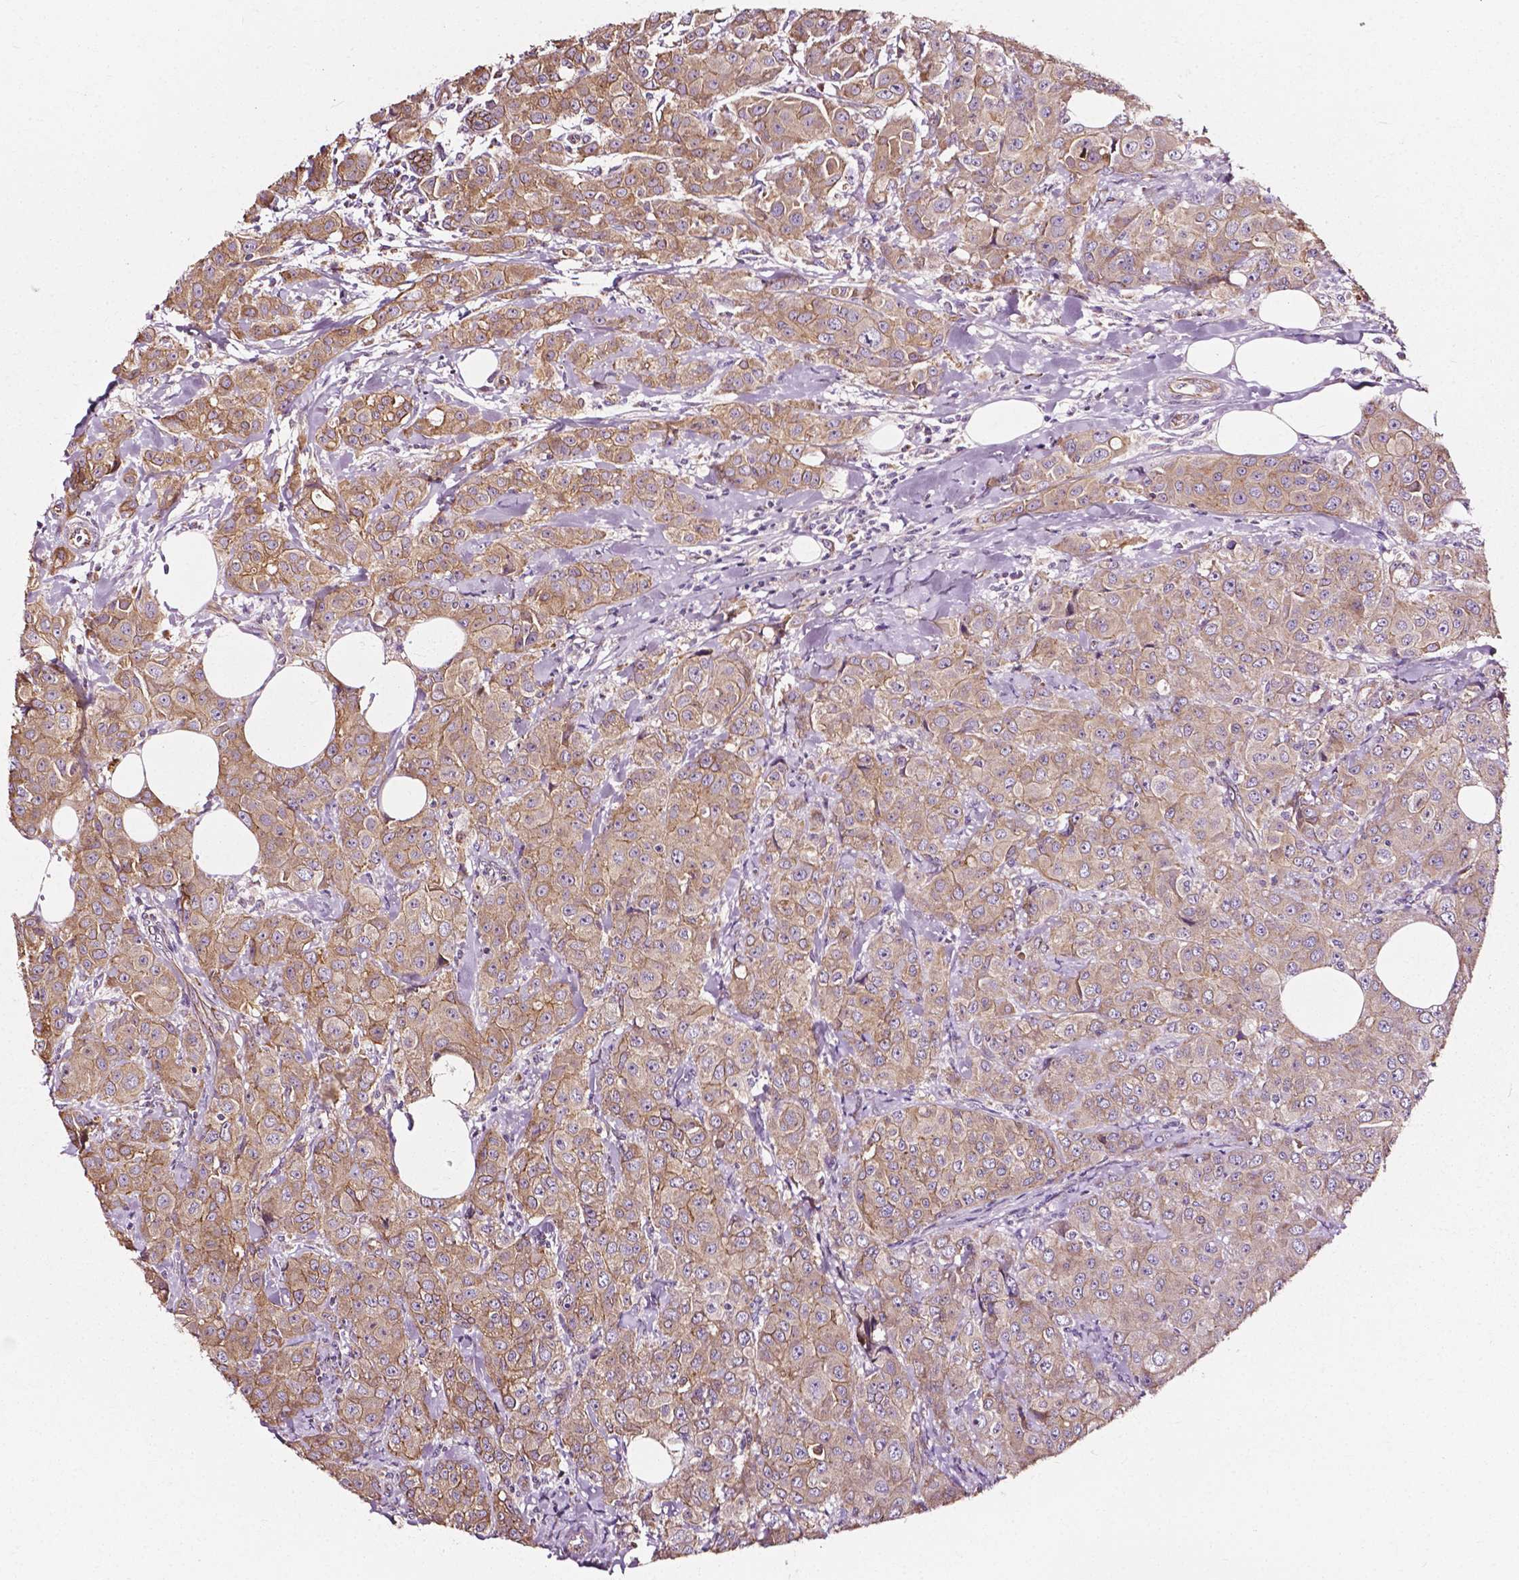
{"staining": {"intensity": "weak", "quantity": ">75%", "location": "cytoplasmic/membranous"}, "tissue": "breast cancer", "cell_type": "Tumor cells", "image_type": "cancer", "snomed": [{"axis": "morphology", "description": "Normal tissue, NOS"}, {"axis": "morphology", "description": "Duct carcinoma"}, {"axis": "topography", "description": "Breast"}], "caption": "Weak cytoplasmic/membranous protein positivity is appreciated in approximately >75% of tumor cells in breast cancer. (IHC, brightfield microscopy, high magnification).", "gene": "ATG16L1", "patient": {"sex": "female", "age": 43}}